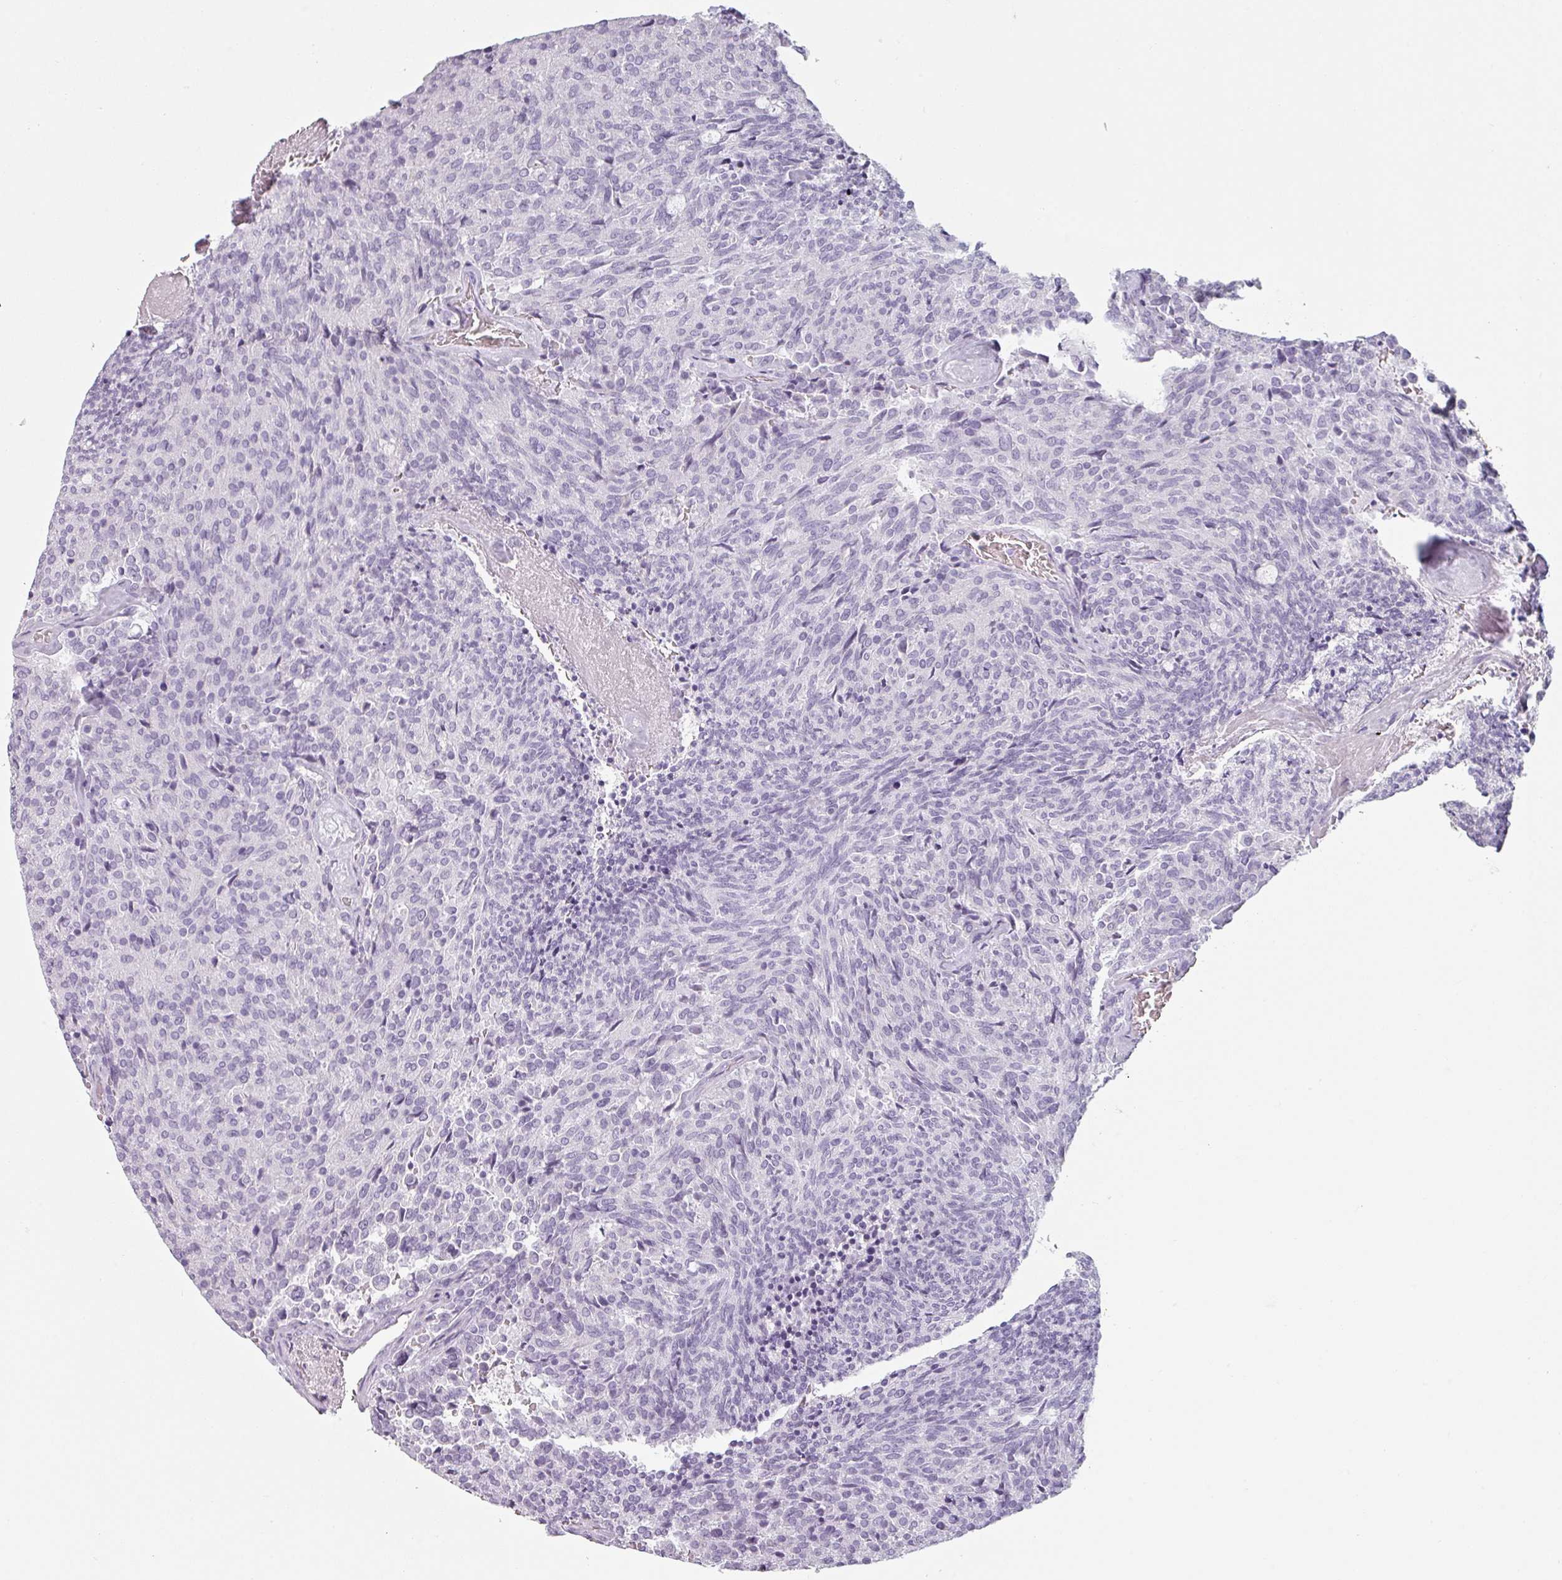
{"staining": {"intensity": "negative", "quantity": "none", "location": "none"}, "tissue": "carcinoid", "cell_type": "Tumor cells", "image_type": "cancer", "snomed": [{"axis": "morphology", "description": "Carcinoid, malignant, NOS"}, {"axis": "topography", "description": "Pancreas"}], "caption": "High power microscopy histopathology image of an IHC image of carcinoid (malignant), revealing no significant staining in tumor cells.", "gene": "SFTPA1", "patient": {"sex": "female", "age": 54}}